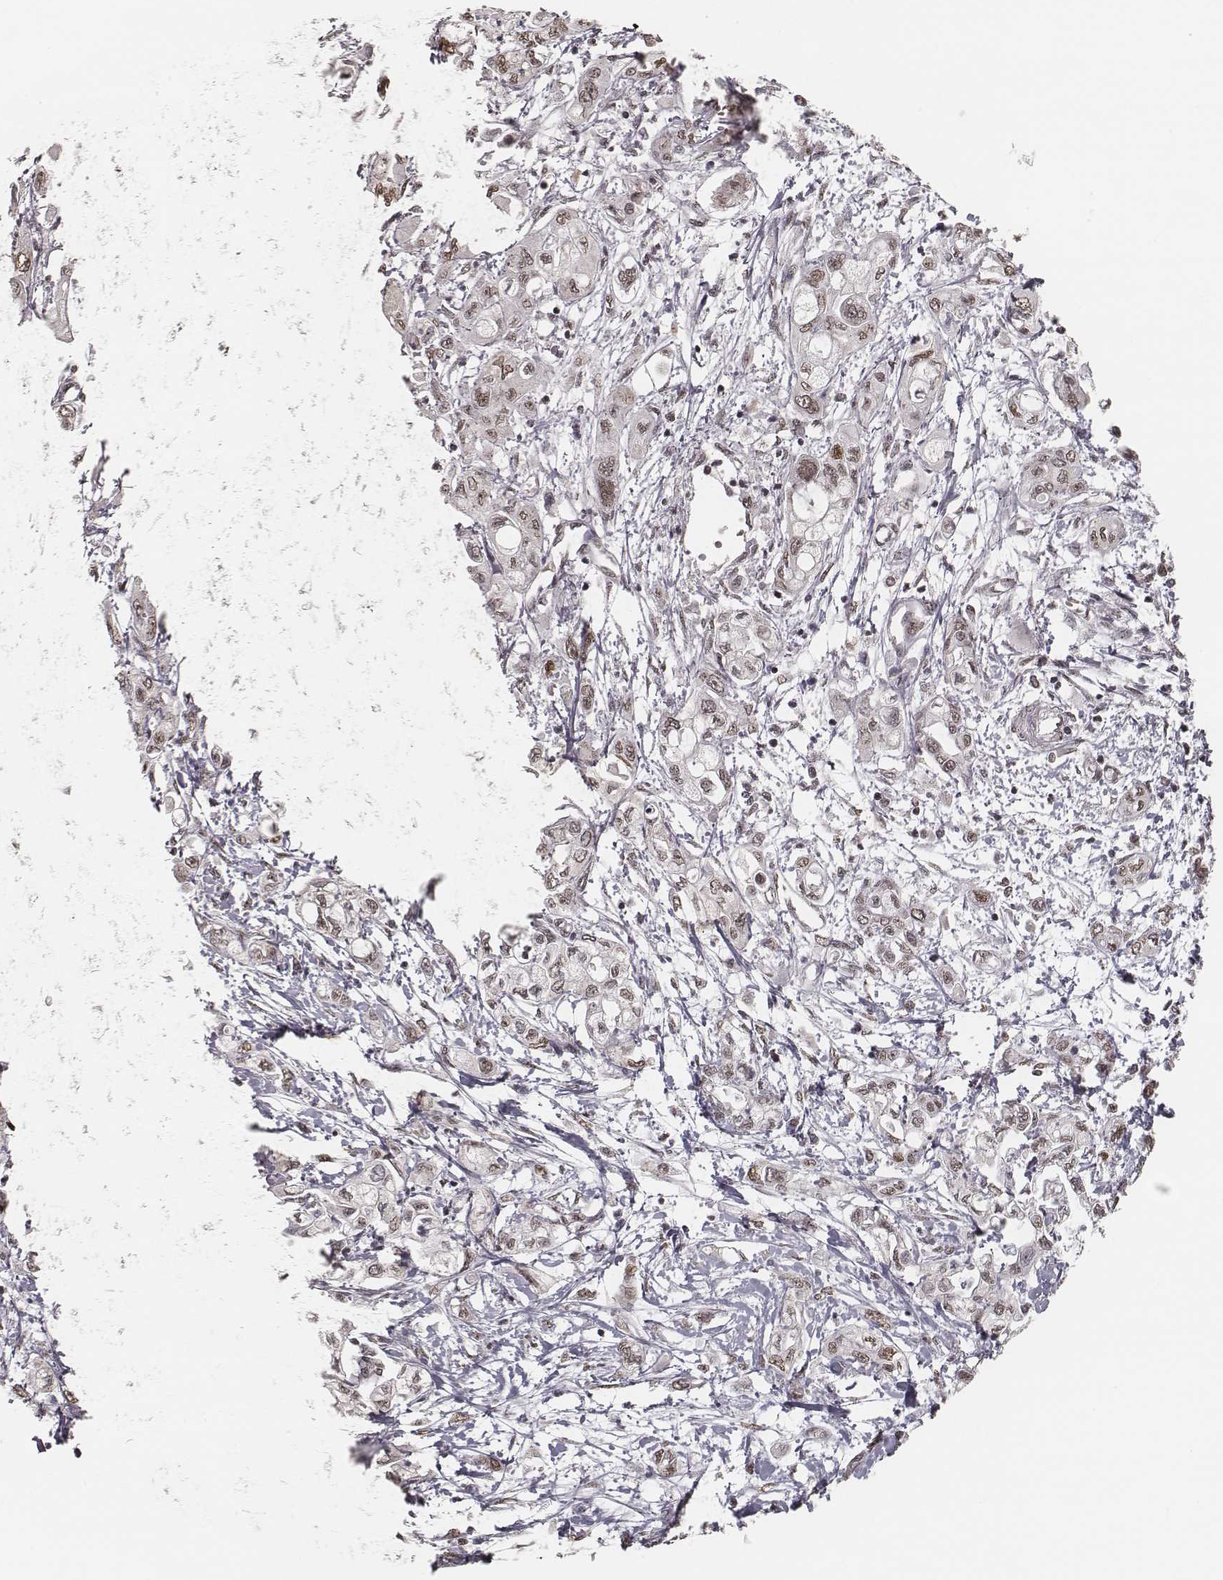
{"staining": {"intensity": "weak", "quantity": ">75%", "location": "nuclear"}, "tissue": "pancreatic cancer", "cell_type": "Tumor cells", "image_type": "cancer", "snomed": [{"axis": "morphology", "description": "Adenocarcinoma, NOS"}, {"axis": "topography", "description": "Pancreas"}], "caption": "Adenocarcinoma (pancreatic) stained with a protein marker demonstrates weak staining in tumor cells.", "gene": "HMGA2", "patient": {"sex": "male", "age": 54}}